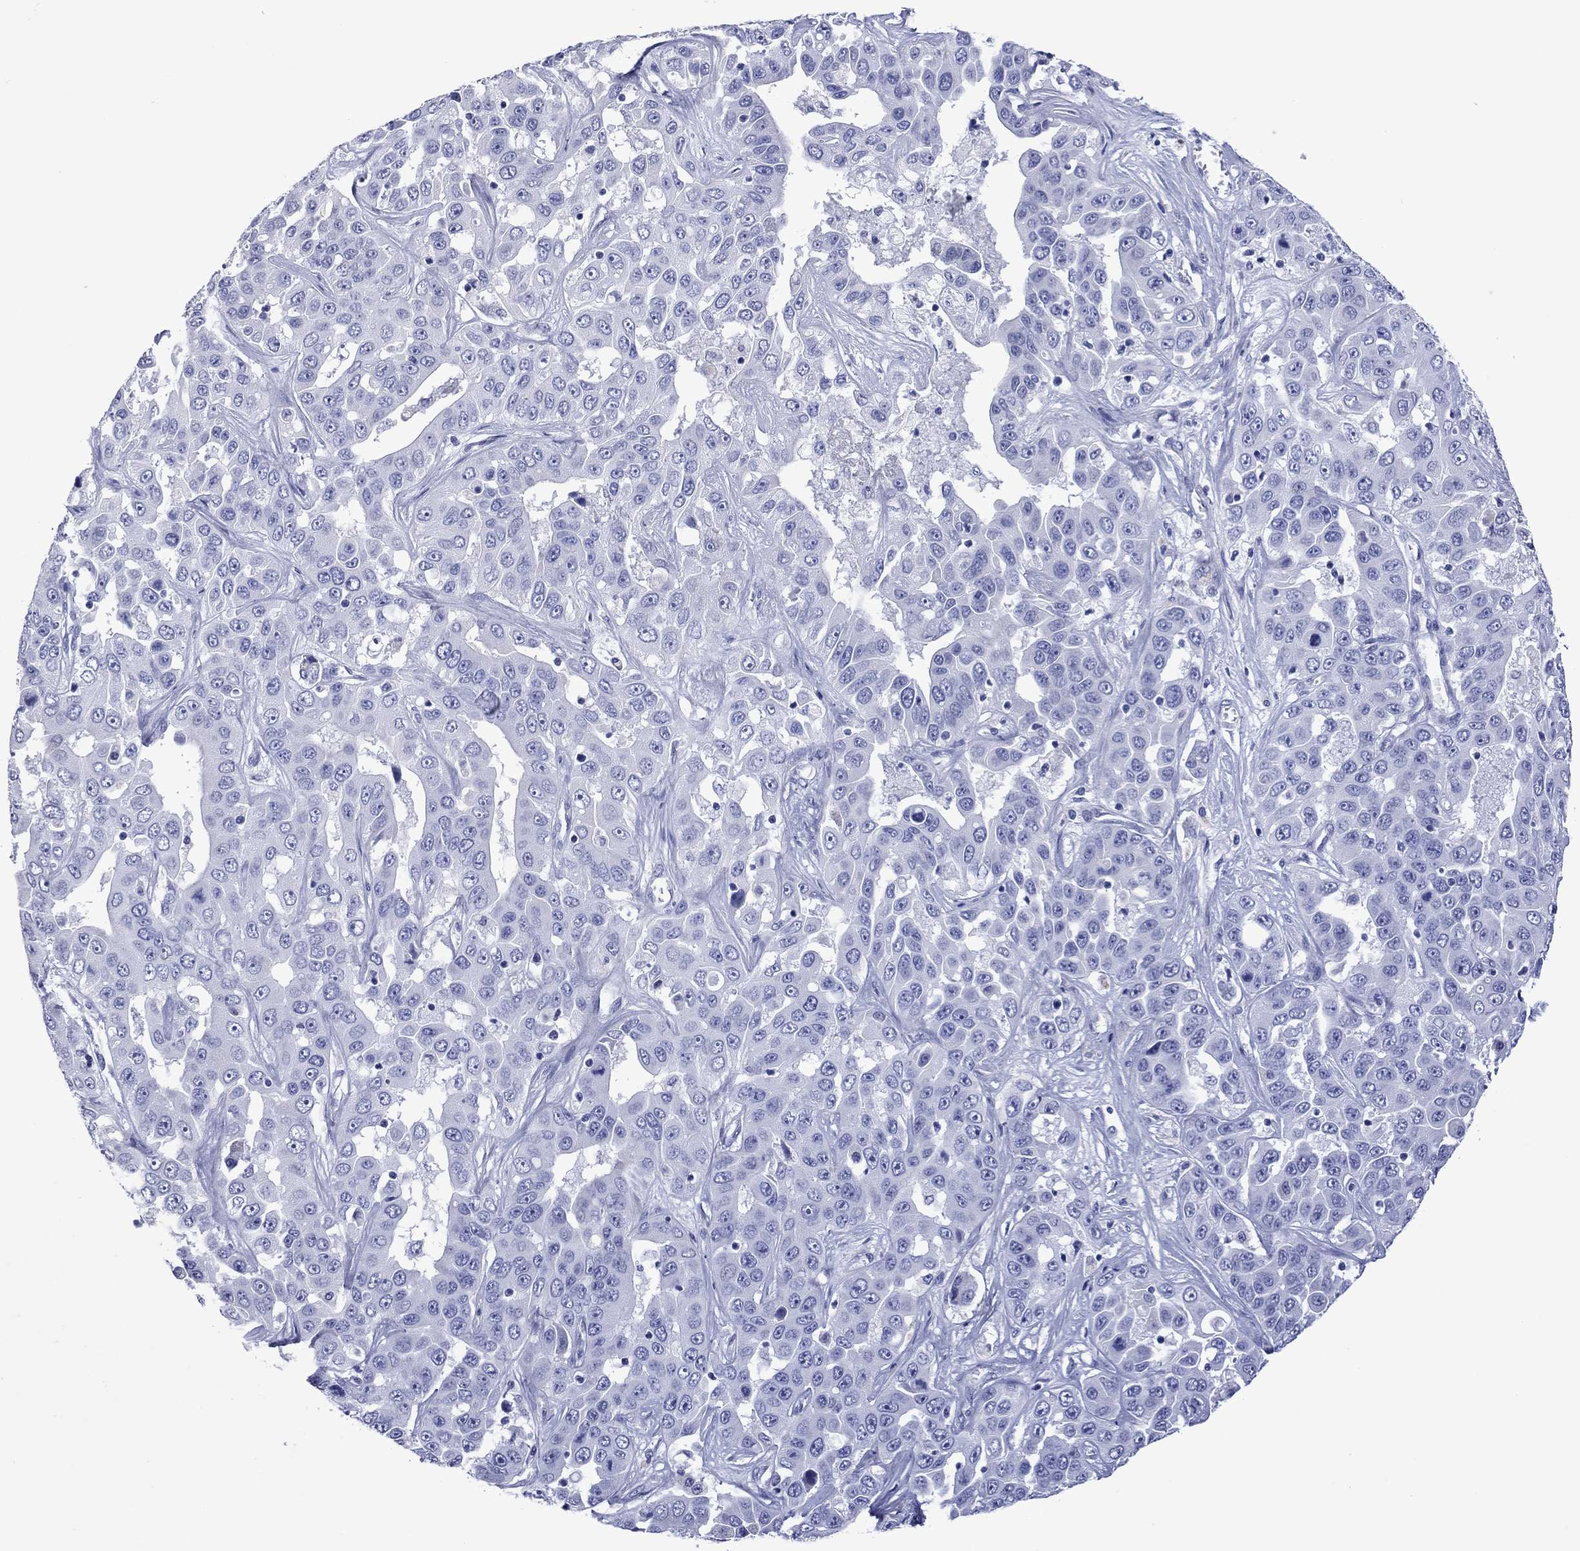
{"staining": {"intensity": "negative", "quantity": "none", "location": "none"}, "tissue": "liver cancer", "cell_type": "Tumor cells", "image_type": "cancer", "snomed": [{"axis": "morphology", "description": "Cholangiocarcinoma"}, {"axis": "topography", "description": "Liver"}], "caption": "Tumor cells show no significant protein expression in liver cholangiocarcinoma.", "gene": "PIWIL1", "patient": {"sex": "female", "age": 52}}